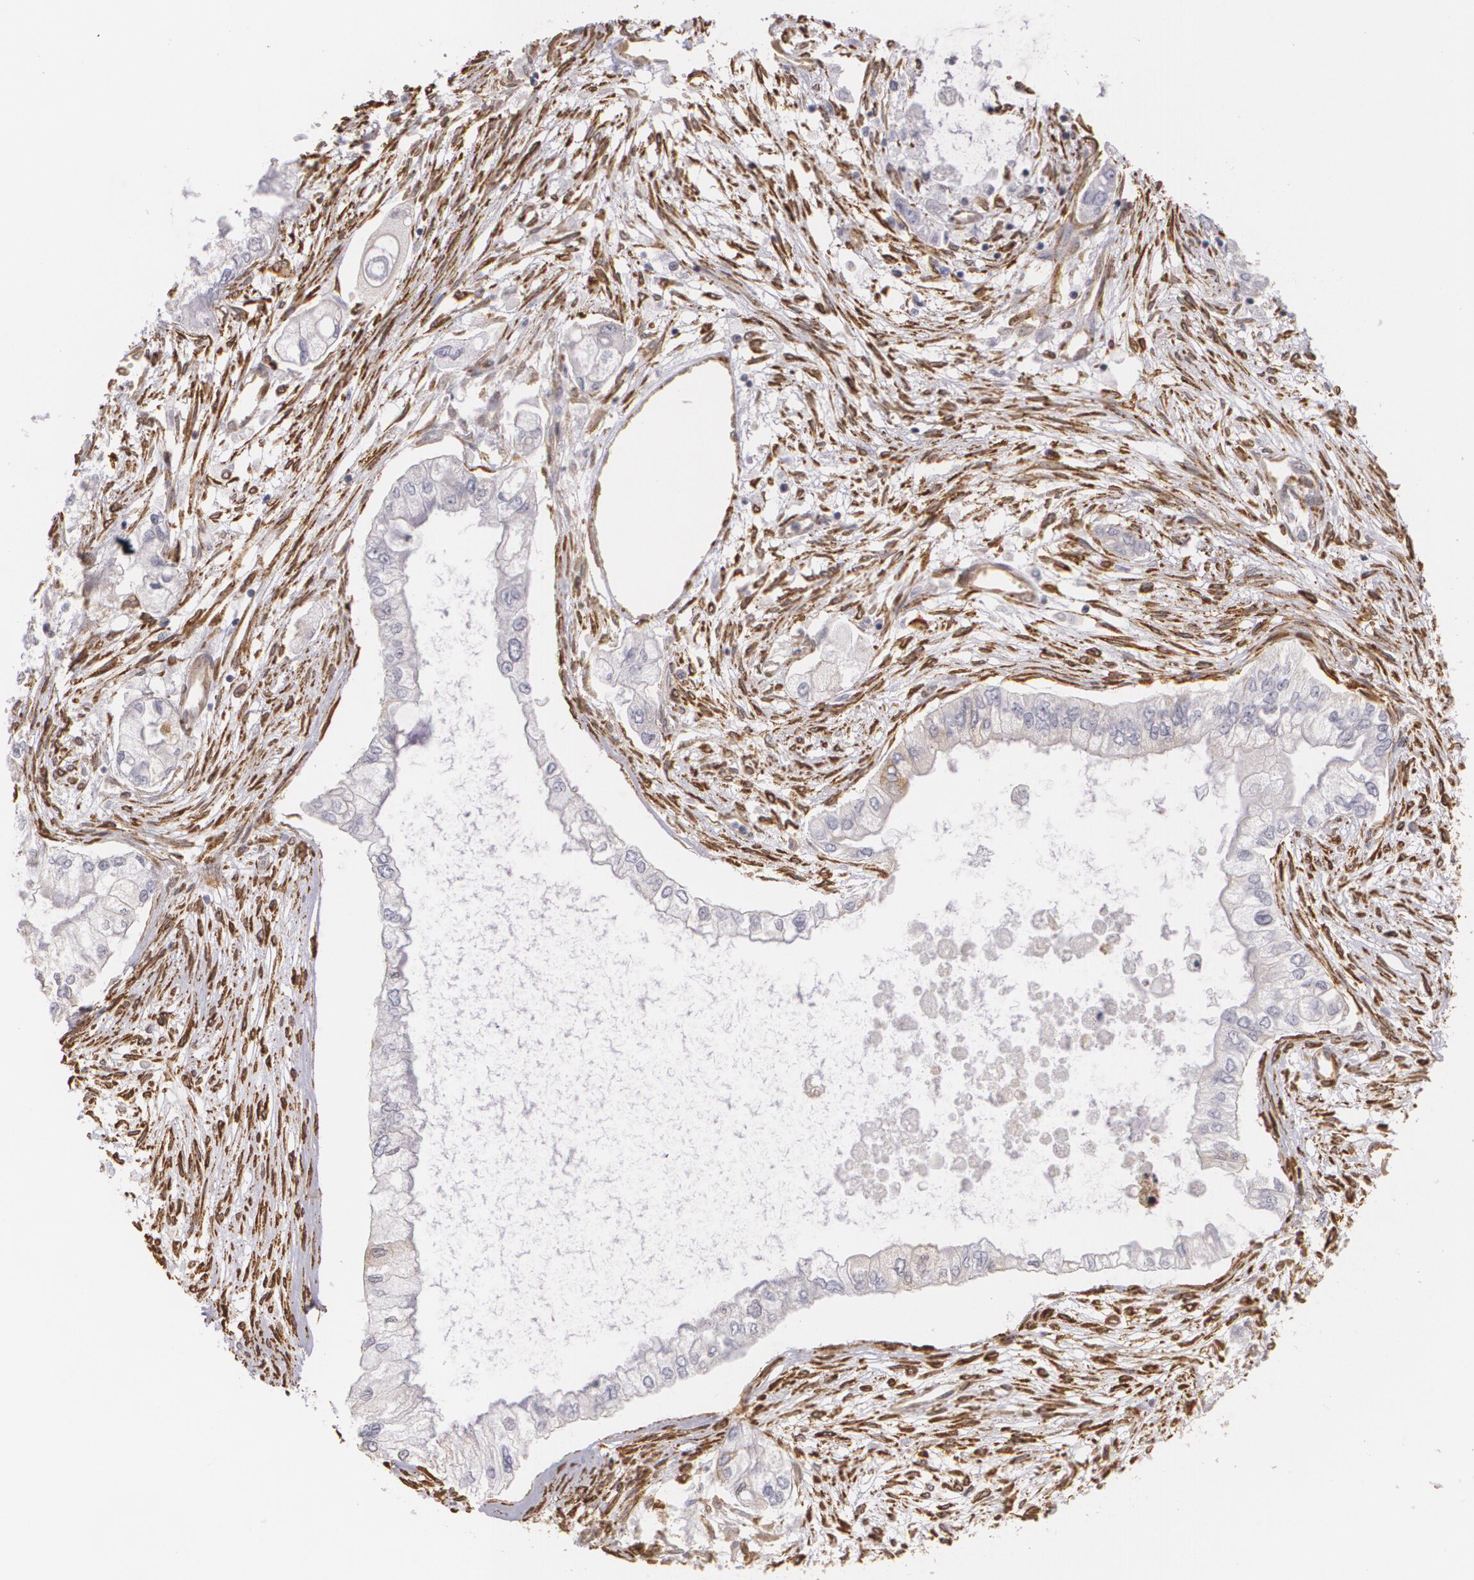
{"staining": {"intensity": "weak", "quantity": "<25%", "location": "cytoplasmic/membranous"}, "tissue": "pancreatic cancer", "cell_type": "Tumor cells", "image_type": "cancer", "snomed": [{"axis": "morphology", "description": "Adenocarcinoma, NOS"}, {"axis": "topography", "description": "Pancreas"}], "caption": "The image exhibits no significant positivity in tumor cells of adenocarcinoma (pancreatic). Brightfield microscopy of IHC stained with DAB (3,3'-diaminobenzidine) (brown) and hematoxylin (blue), captured at high magnification.", "gene": "CYB5R3", "patient": {"sex": "male", "age": 79}}